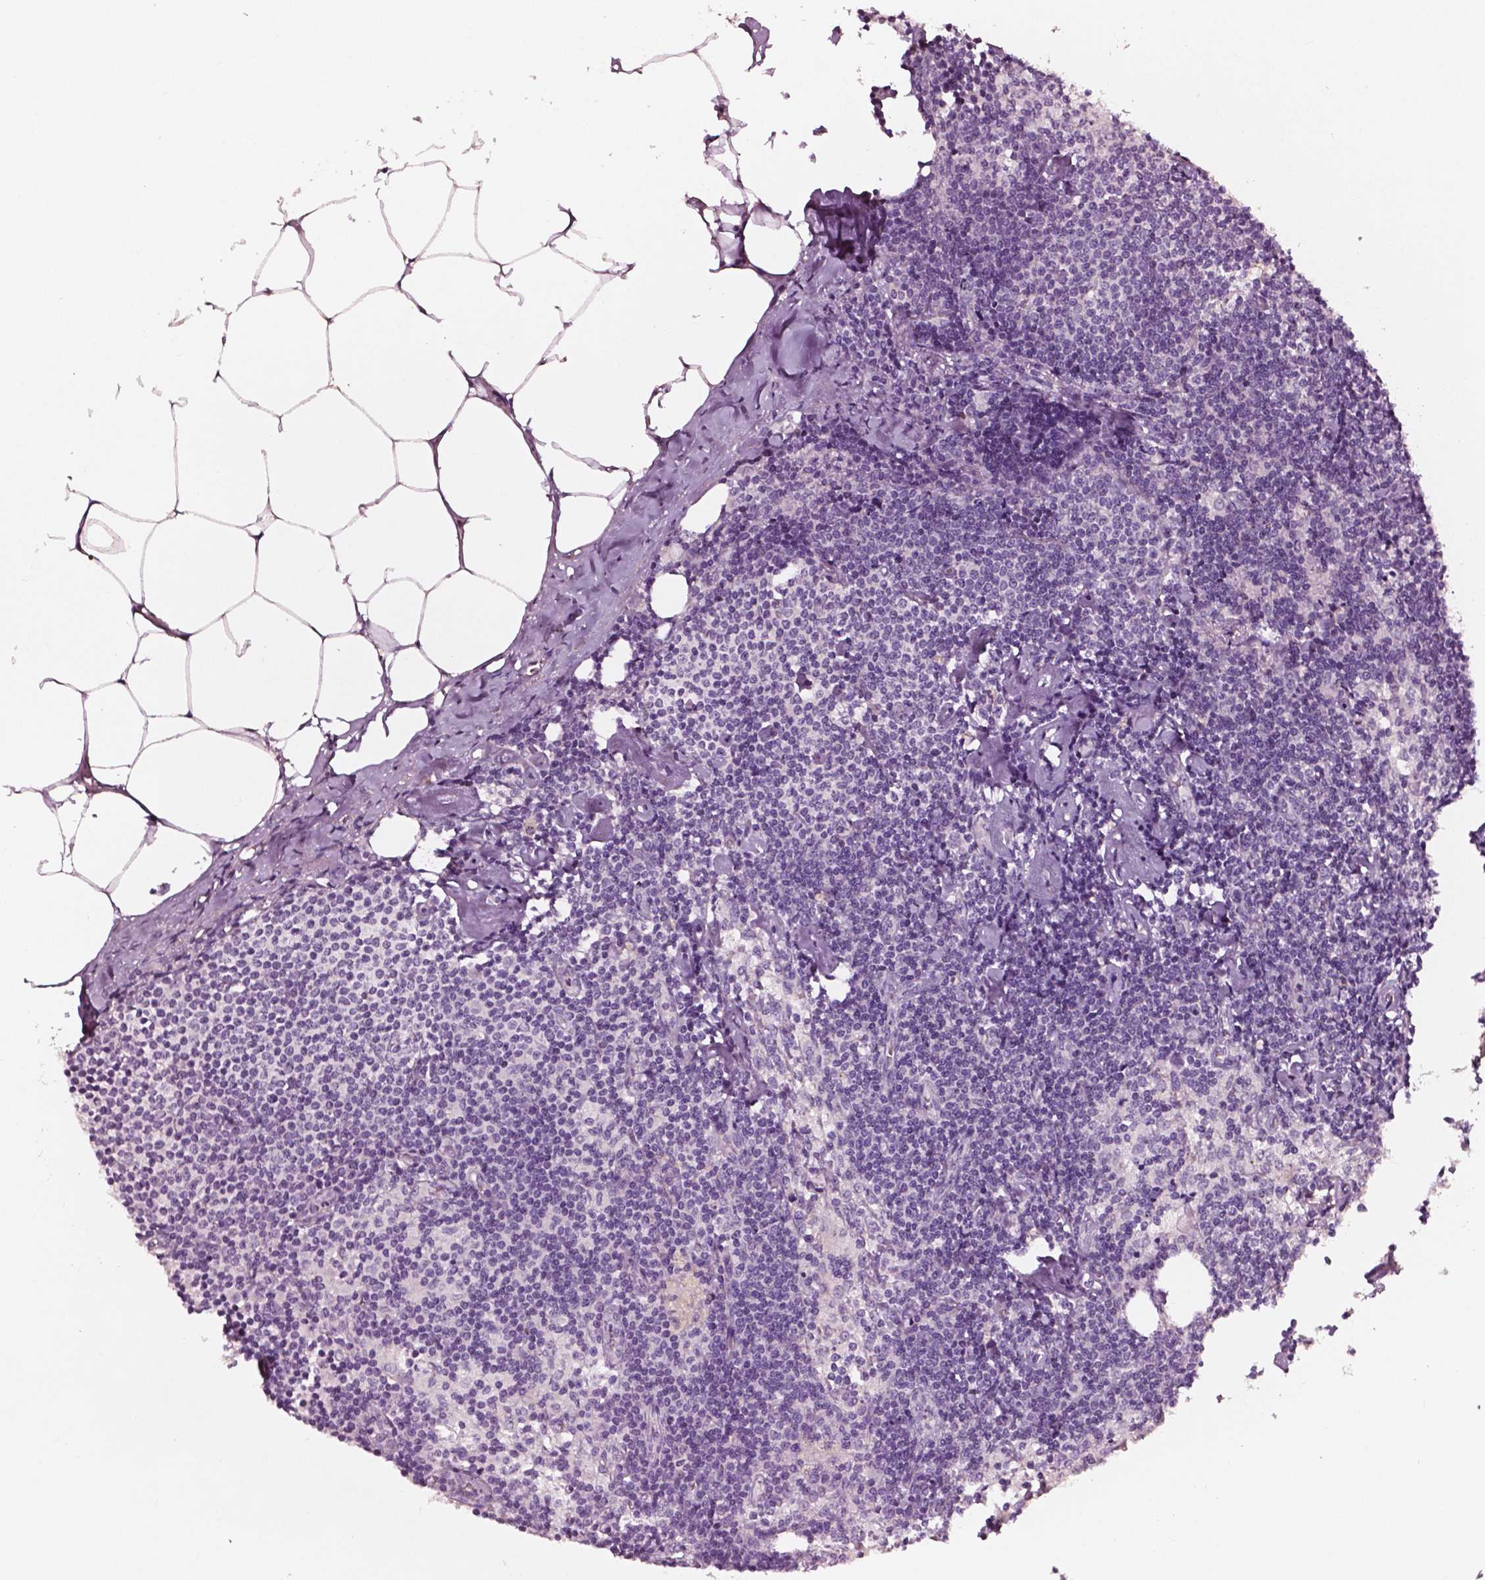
{"staining": {"intensity": "negative", "quantity": "none", "location": "none"}, "tissue": "lymph node", "cell_type": "Non-germinal center cells", "image_type": "normal", "snomed": [{"axis": "morphology", "description": "Normal tissue, NOS"}, {"axis": "topography", "description": "Lymph node"}], "caption": "IHC of benign human lymph node demonstrates no expression in non-germinal center cells. Brightfield microscopy of immunohistochemistry stained with DAB (3,3'-diaminobenzidine) (brown) and hematoxylin (blue), captured at high magnification.", "gene": "PLA2R1", "patient": {"sex": "female", "age": 69}}